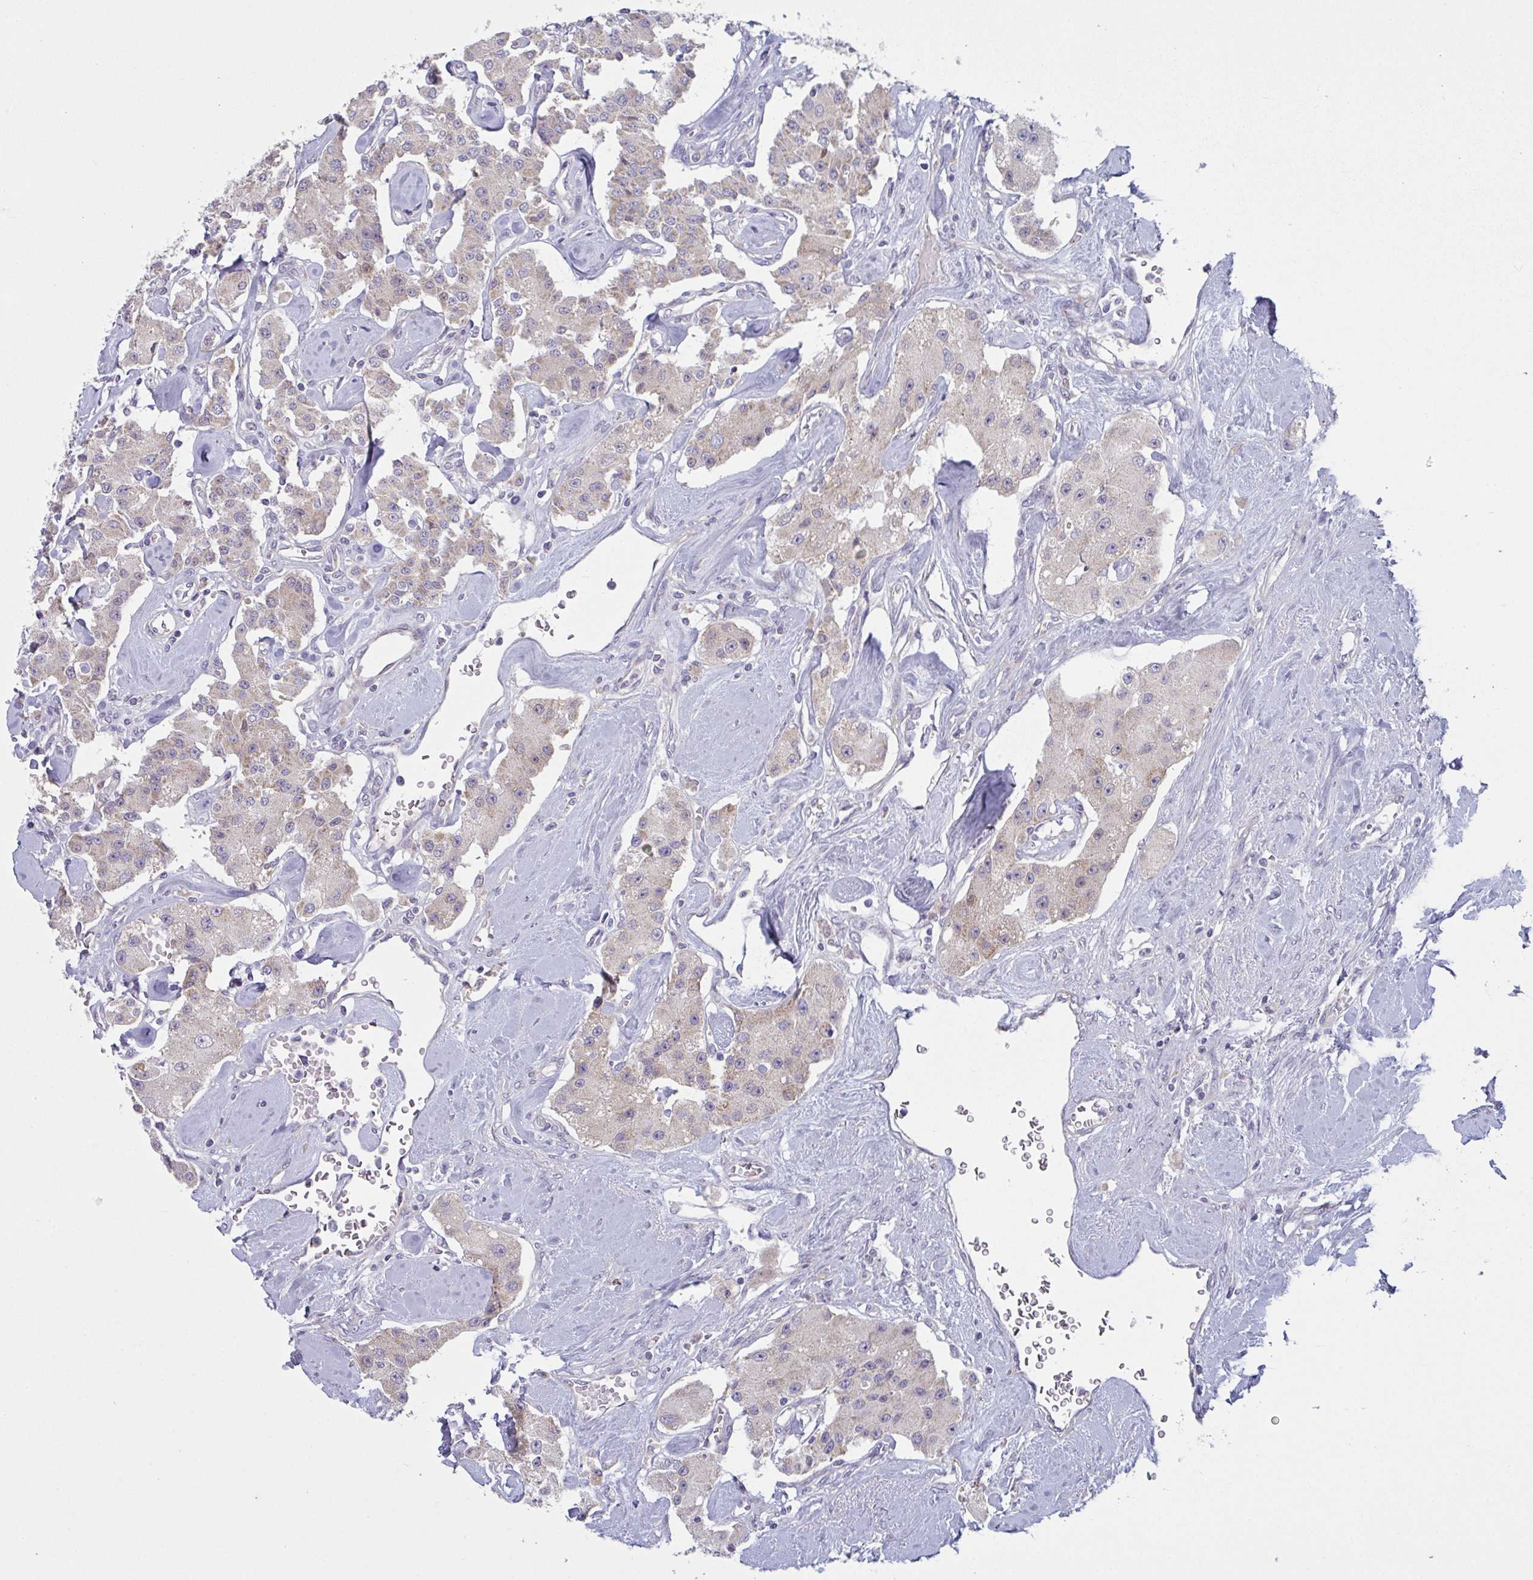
{"staining": {"intensity": "weak", "quantity": "<25%", "location": "cytoplasmic/membranous"}, "tissue": "carcinoid", "cell_type": "Tumor cells", "image_type": "cancer", "snomed": [{"axis": "morphology", "description": "Carcinoid, malignant, NOS"}, {"axis": "topography", "description": "Pancreas"}], "caption": "IHC image of neoplastic tissue: carcinoid stained with DAB (3,3'-diaminobenzidine) reveals no significant protein positivity in tumor cells.", "gene": "MRPS2", "patient": {"sex": "male", "age": 41}}